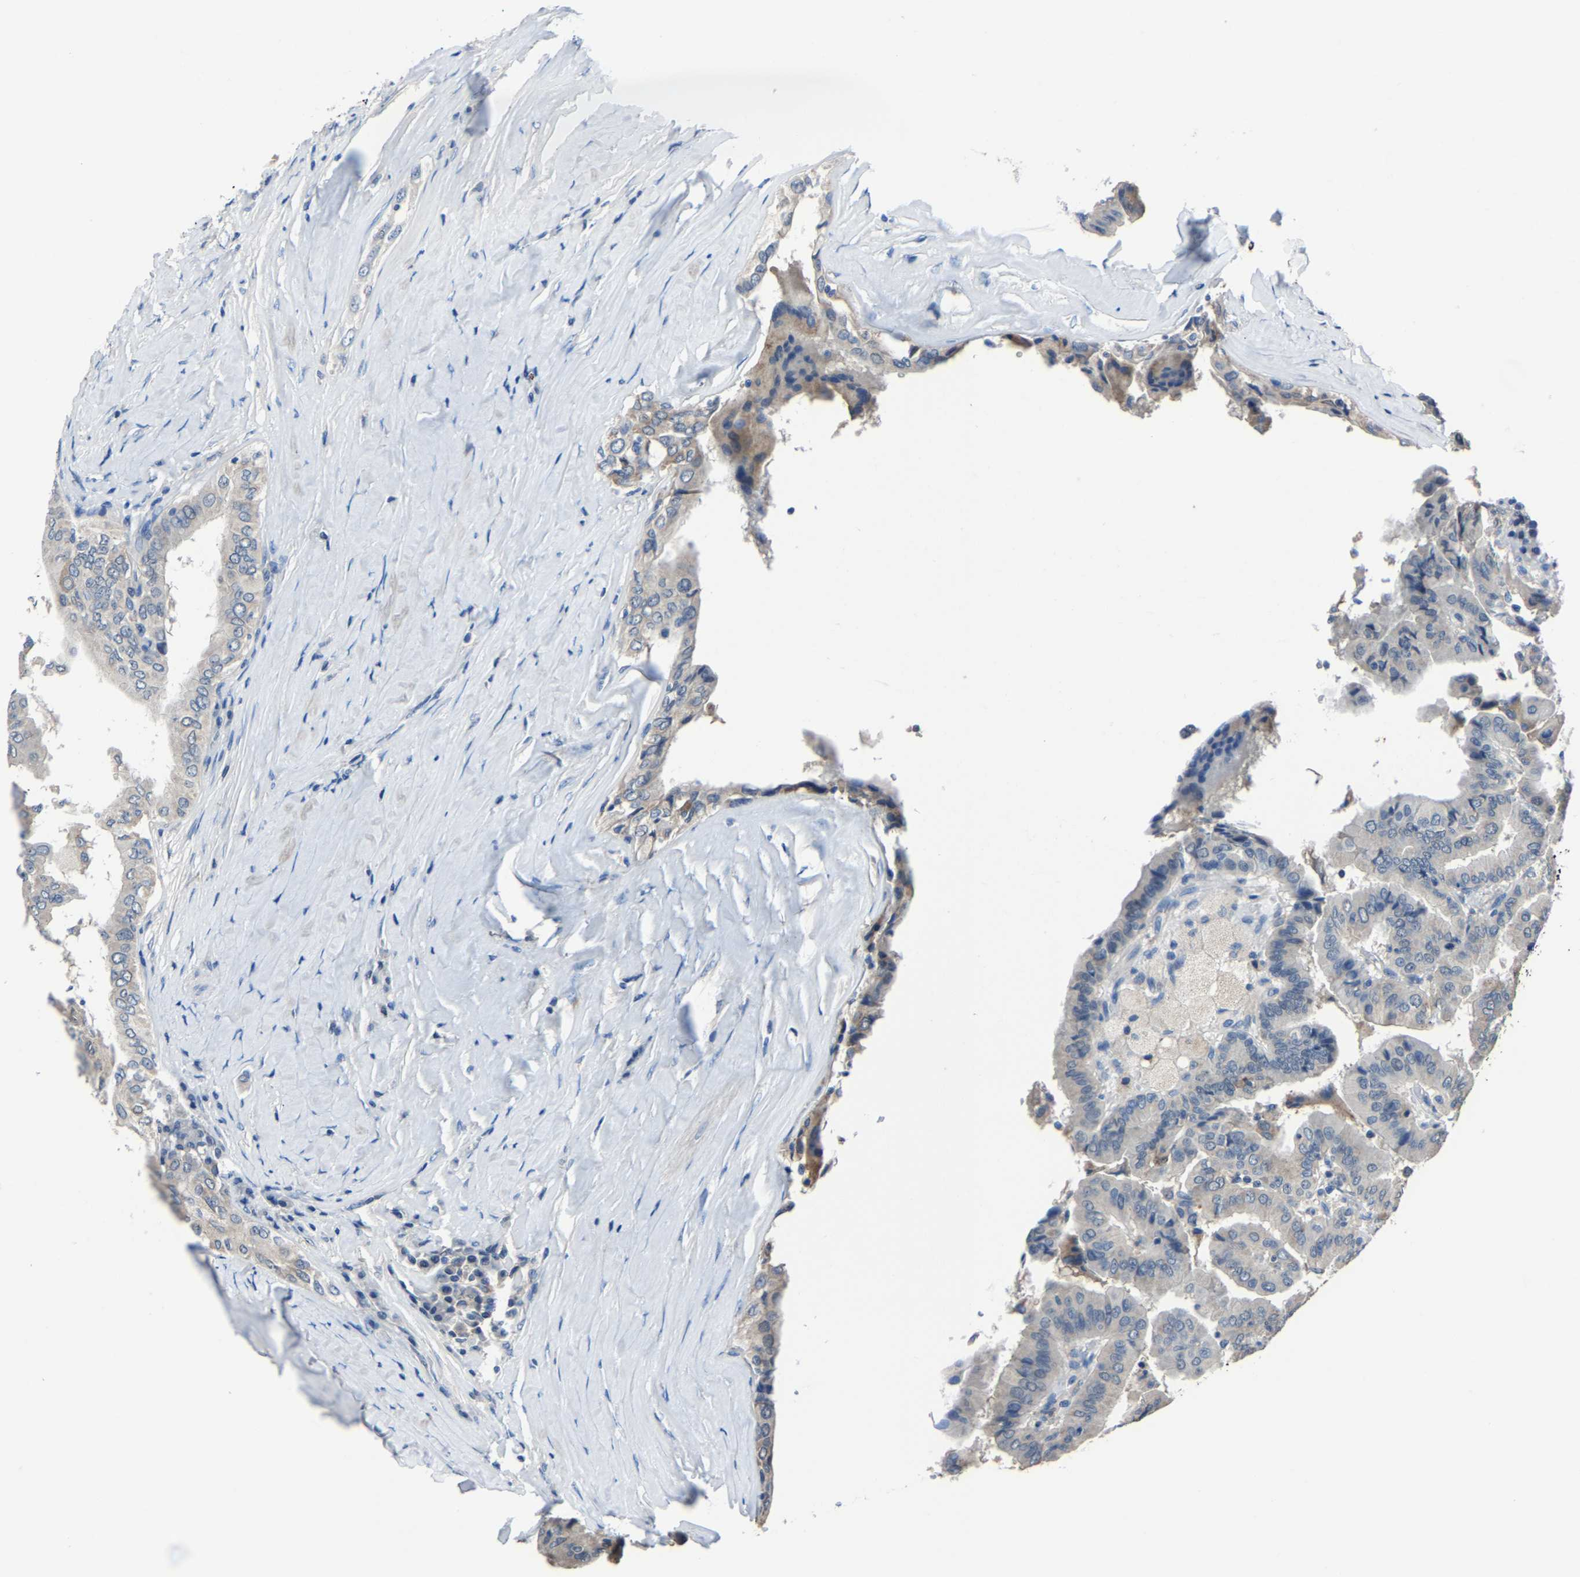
{"staining": {"intensity": "weak", "quantity": "<25%", "location": "cytoplasmic/membranous"}, "tissue": "thyroid cancer", "cell_type": "Tumor cells", "image_type": "cancer", "snomed": [{"axis": "morphology", "description": "Papillary adenocarcinoma, NOS"}, {"axis": "topography", "description": "Thyroid gland"}], "caption": "Thyroid cancer was stained to show a protein in brown. There is no significant positivity in tumor cells.", "gene": "STRBP", "patient": {"sex": "male", "age": 33}}